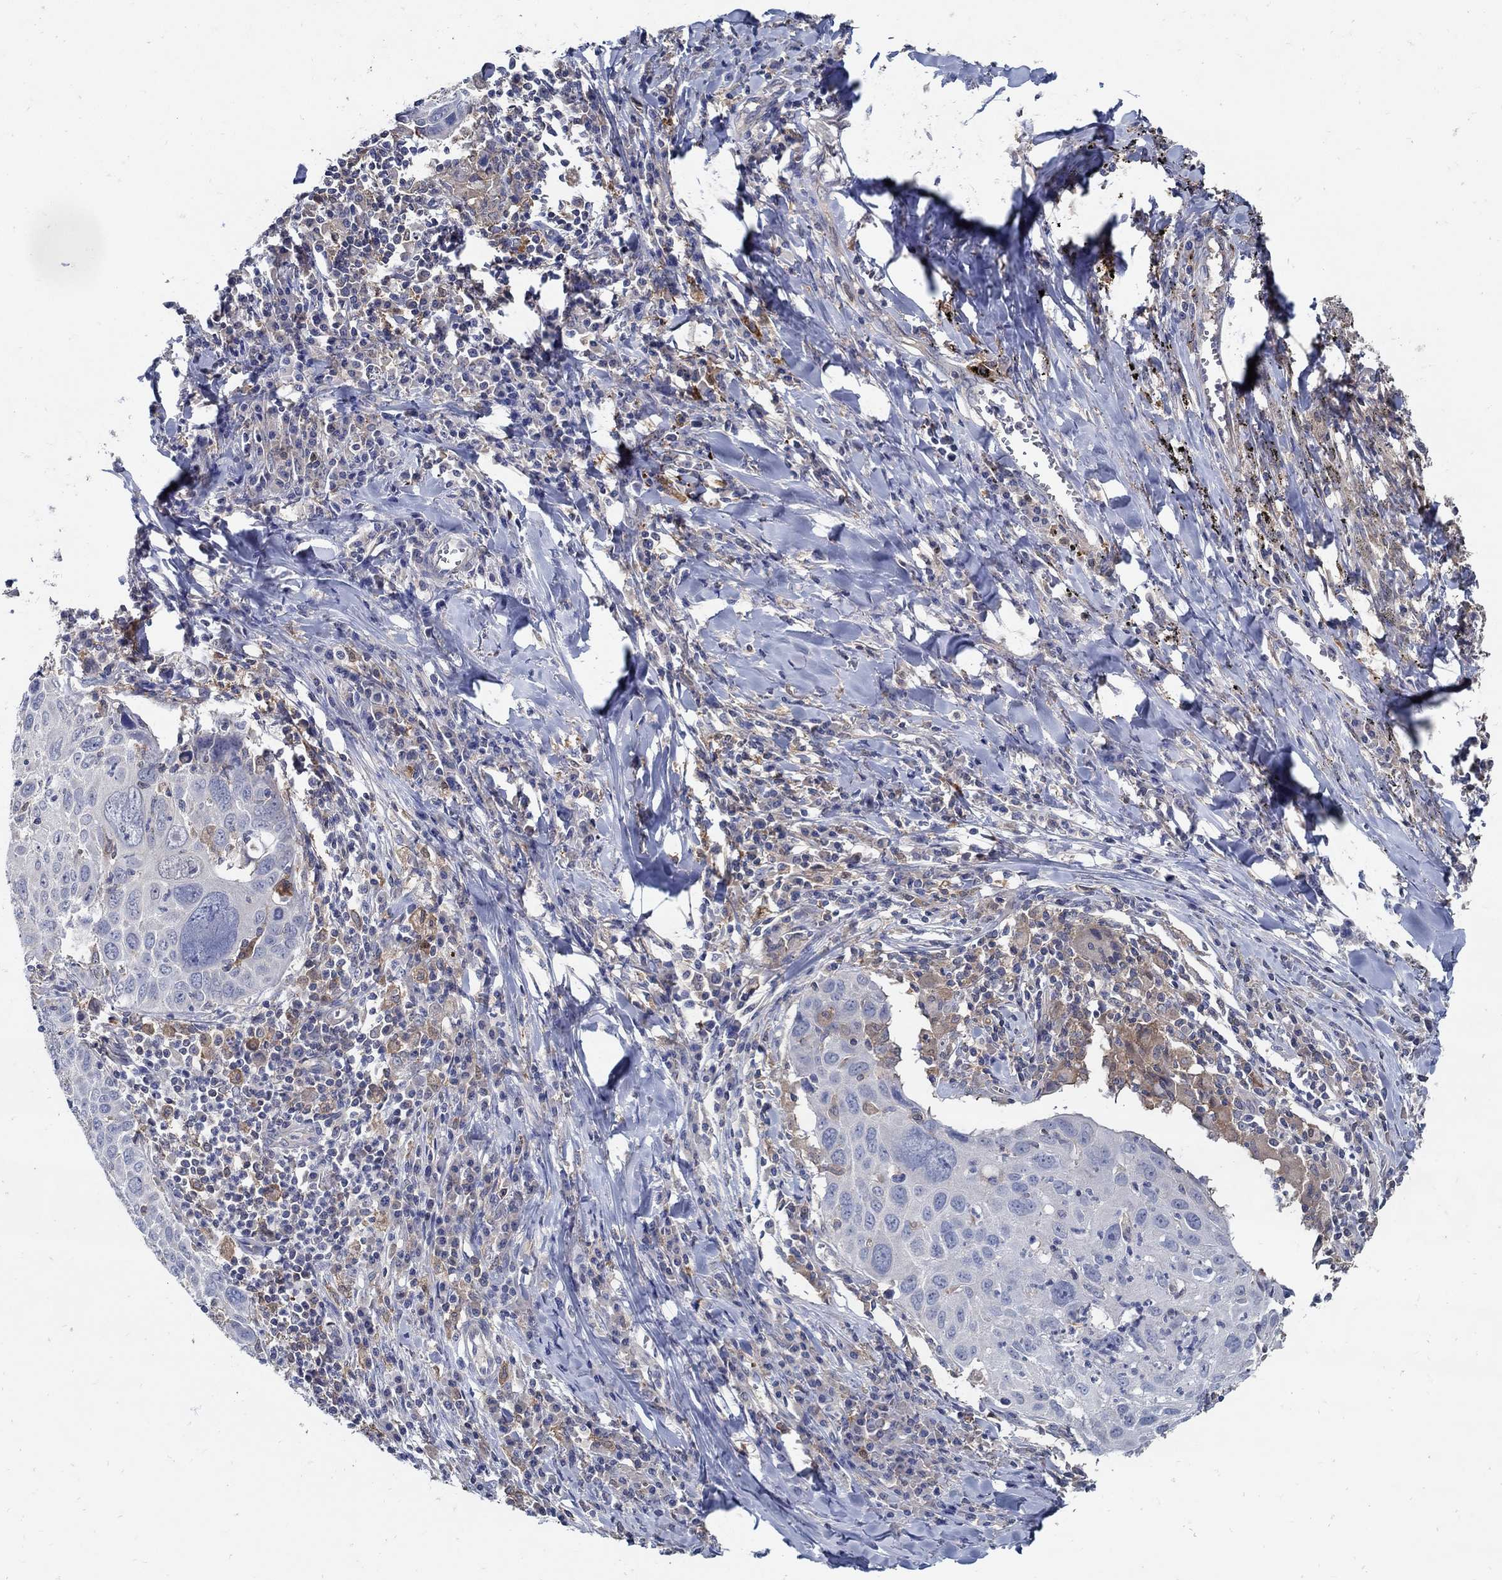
{"staining": {"intensity": "negative", "quantity": "none", "location": "none"}, "tissue": "lung cancer", "cell_type": "Tumor cells", "image_type": "cancer", "snomed": [{"axis": "morphology", "description": "Squamous cell carcinoma, NOS"}, {"axis": "topography", "description": "Lung"}], "caption": "Lung squamous cell carcinoma was stained to show a protein in brown. There is no significant positivity in tumor cells. (DAB IHC visualized using brightfield microscopy, high magnification).", "gene": "MTHFR", "patient": {"sex": "male", "age": 57}}